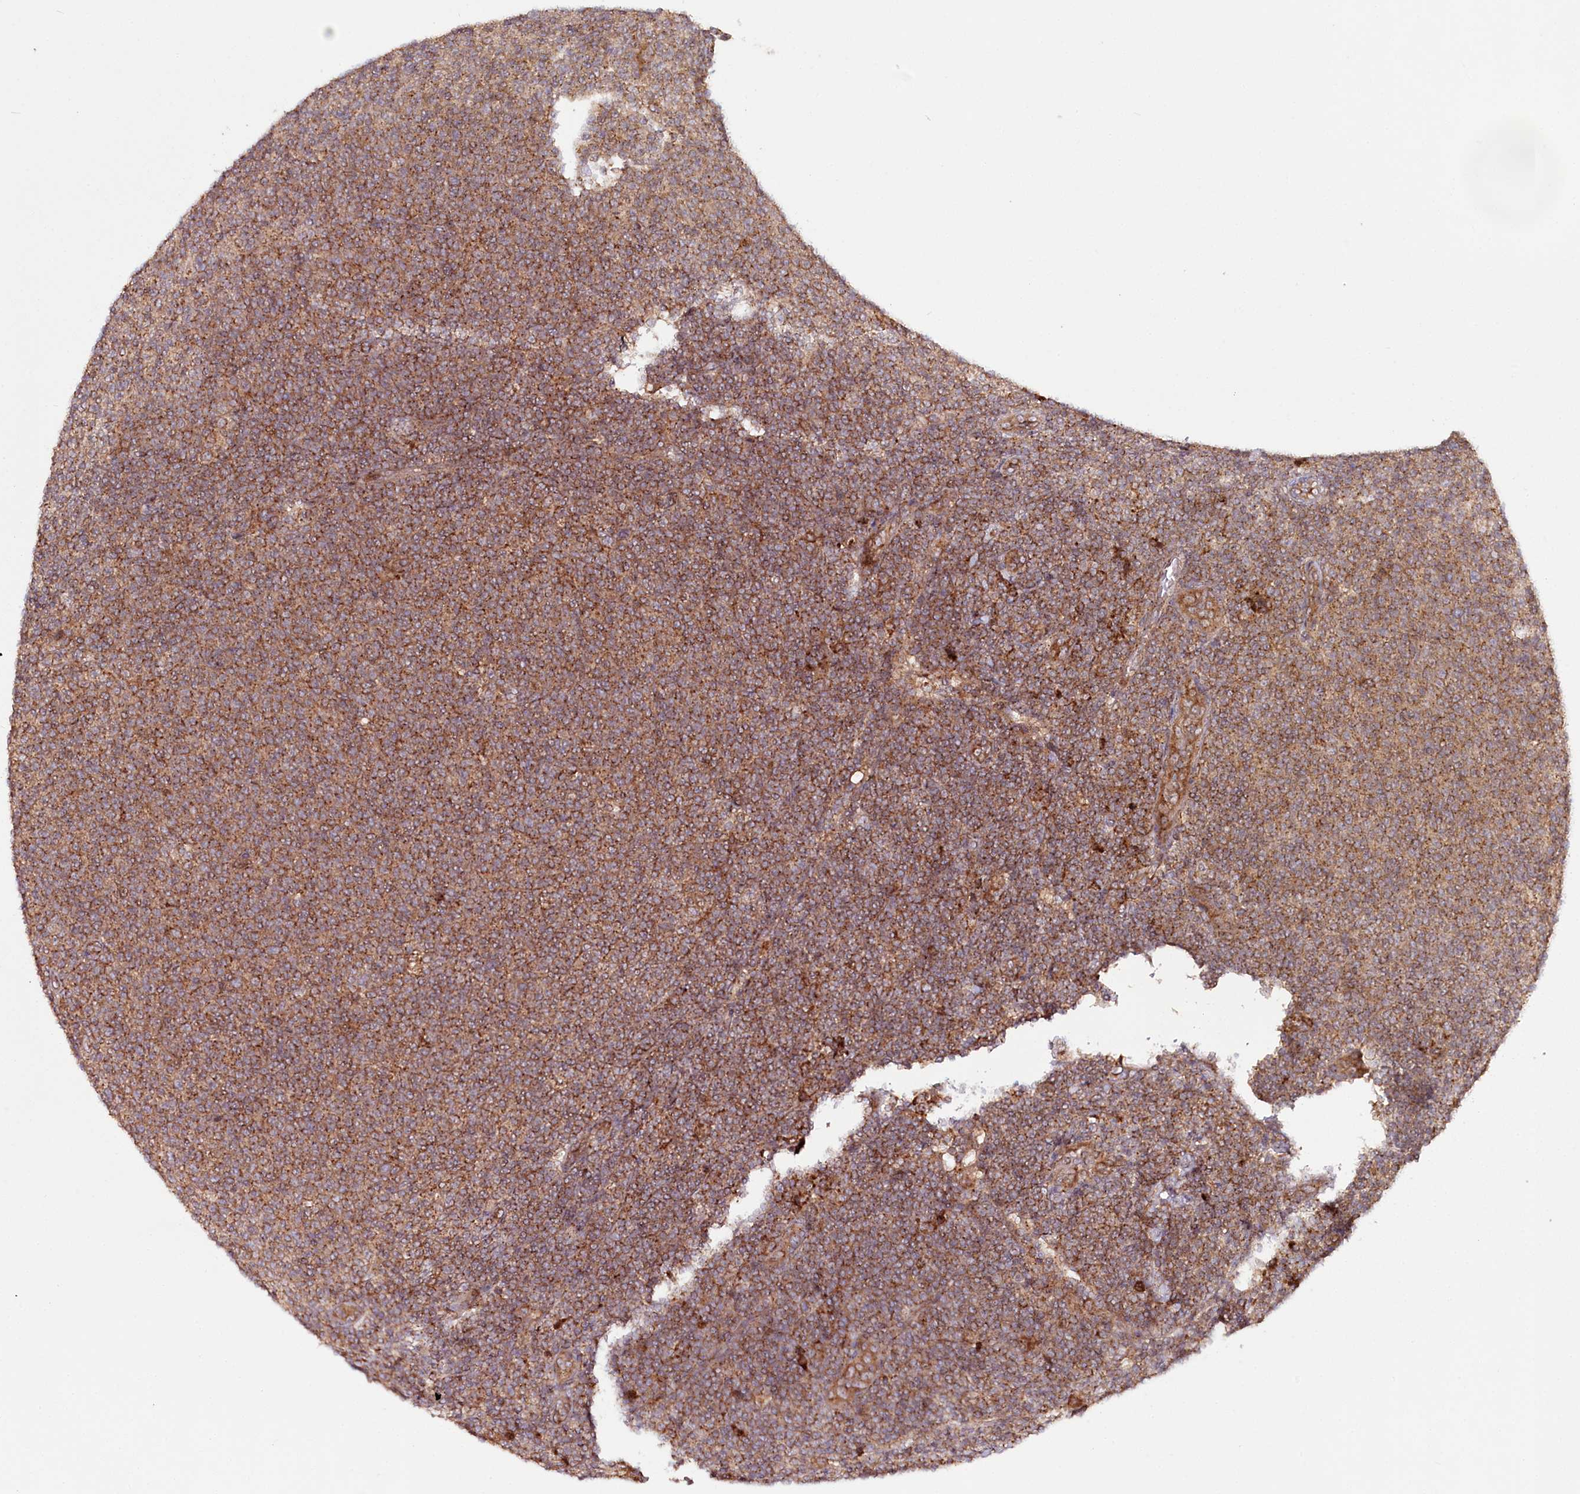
{"staining": {"intensity": "moderate", "quantity": ">75%", "location": "cytoplasmic/membranous"}, "tissue": "lymphoma", "cell_type": "Tumor cells", "image_type": "cancer", "snomed": [{"axis": "morphology", "description": "Malignant lymphoma, non-Hodgkin's type, Low grade"}, {"axis": "topography", "description": "Lymph node"}], "caption": "Malignant lymphoma, non-Hodgkin's type (low-grade) stained with immunohistochemistry demonstrates moderate cytoplasmic/membranous staining in about >75% of tumor cells. (brown staining indicates protein expression, while blue staining denotes nuclei).", "gene": "COPG1", "patient": {"sex": "male", "age": 66}}